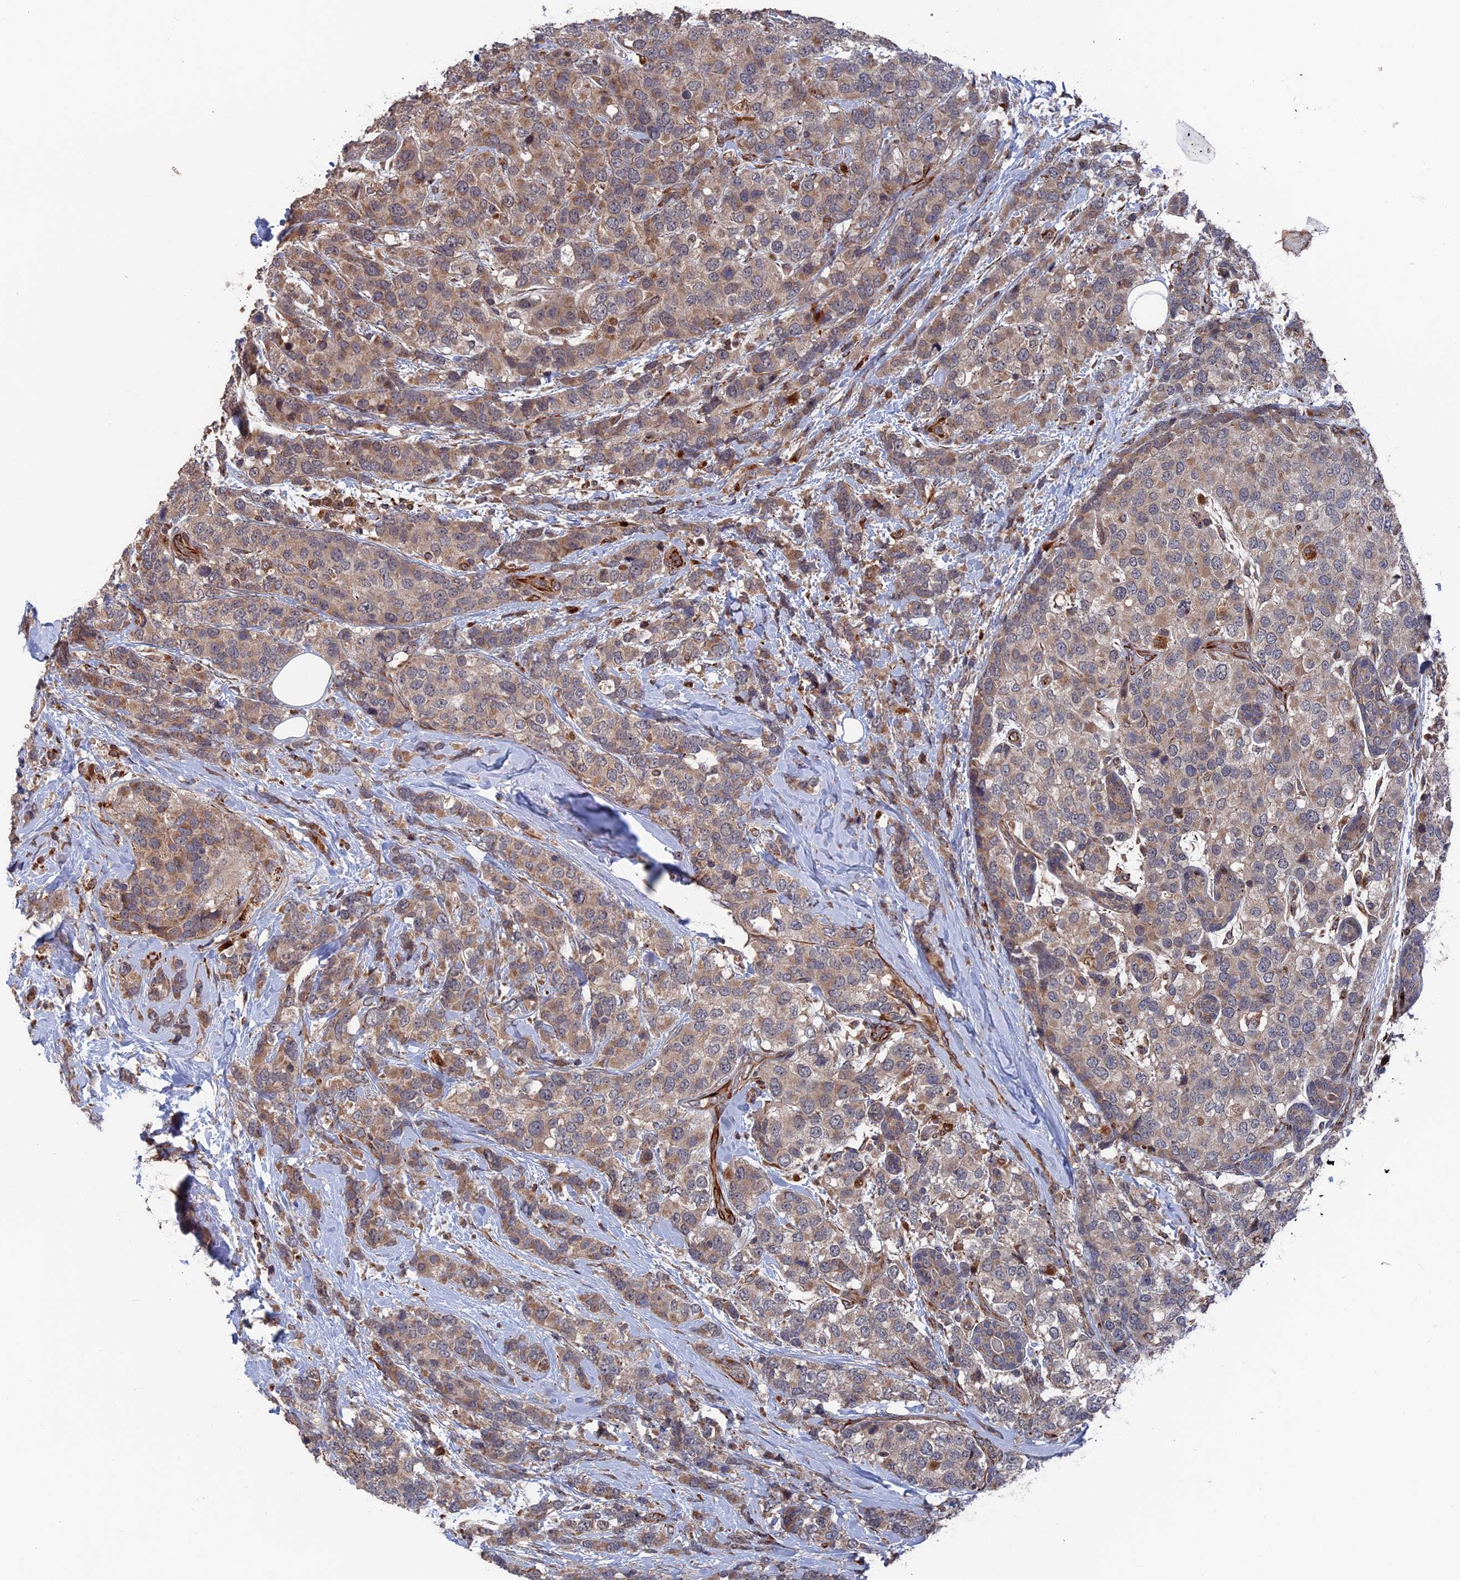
{"staining": {"intensity": "weak", "quantity": ">75%", "location": "cytoplasmic/membranous"}, "tissue": "breast cancer", "cell_type": "Tumor cells", "image_type": "cancer", "snomed": [{"axis": "morphology", "description": "Lobular carcinoma"}, {"axis": "topography", "description": "Breast"}], "caption": "Tumor cells show low levels of weak cytoplasmic/membranous expression in about >75% of cells in human breast cancer.", "gene": "PLA2G15", "patient": {"sex": "female", "age": 59}}